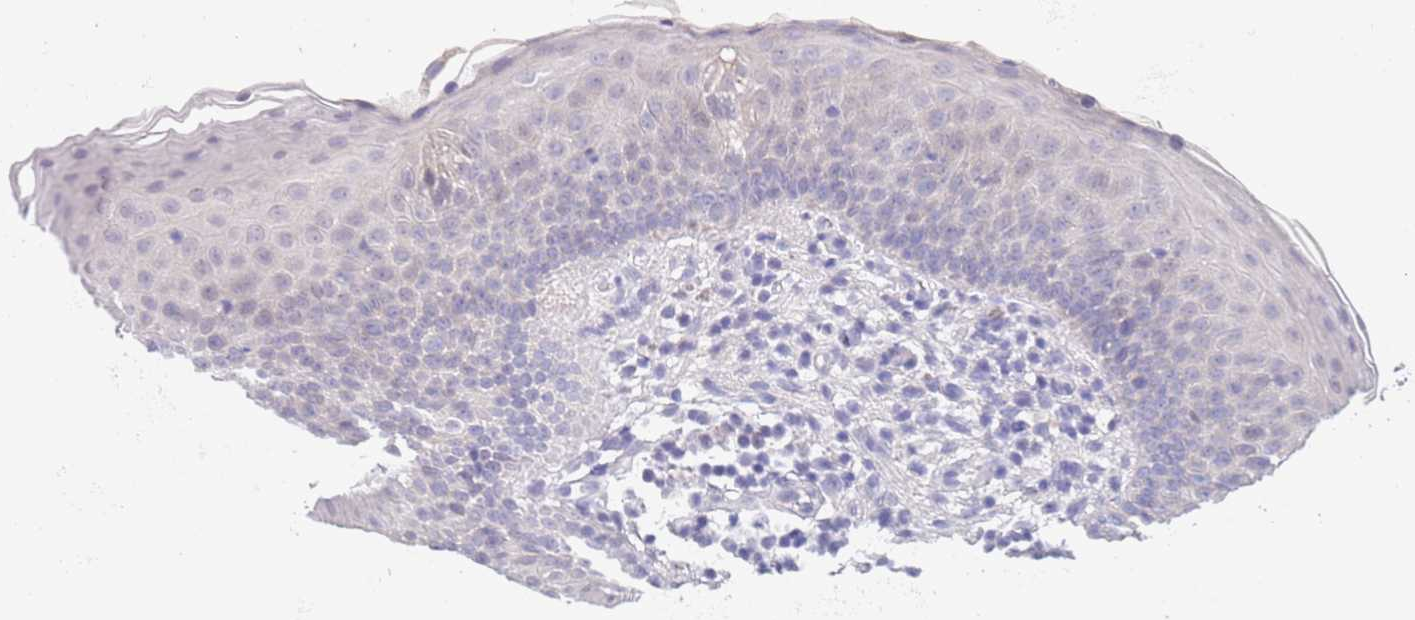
{"staining": {"intensity": "negative", "quantity": "none", "location": "none"}, "tissue": "oral mucosa", "cell_type": "Squamous epithelial cells", "image_type": "normal", "snomed": [{"axis": "morphology", "description": "Normal tissue, NOS"}, {"axis": "topography", "description": "Oral tissue"}], "caption": "Image shows no protein staining in squamous epithelial cells of normal oral mucosa. (DAB (3,3'-diaminobenzidine) immunohistochemistry (IHC) with hematoxylin counter stain).", "gene": "SPIRE2", "patient": {"sex": "male", "age": 46}}